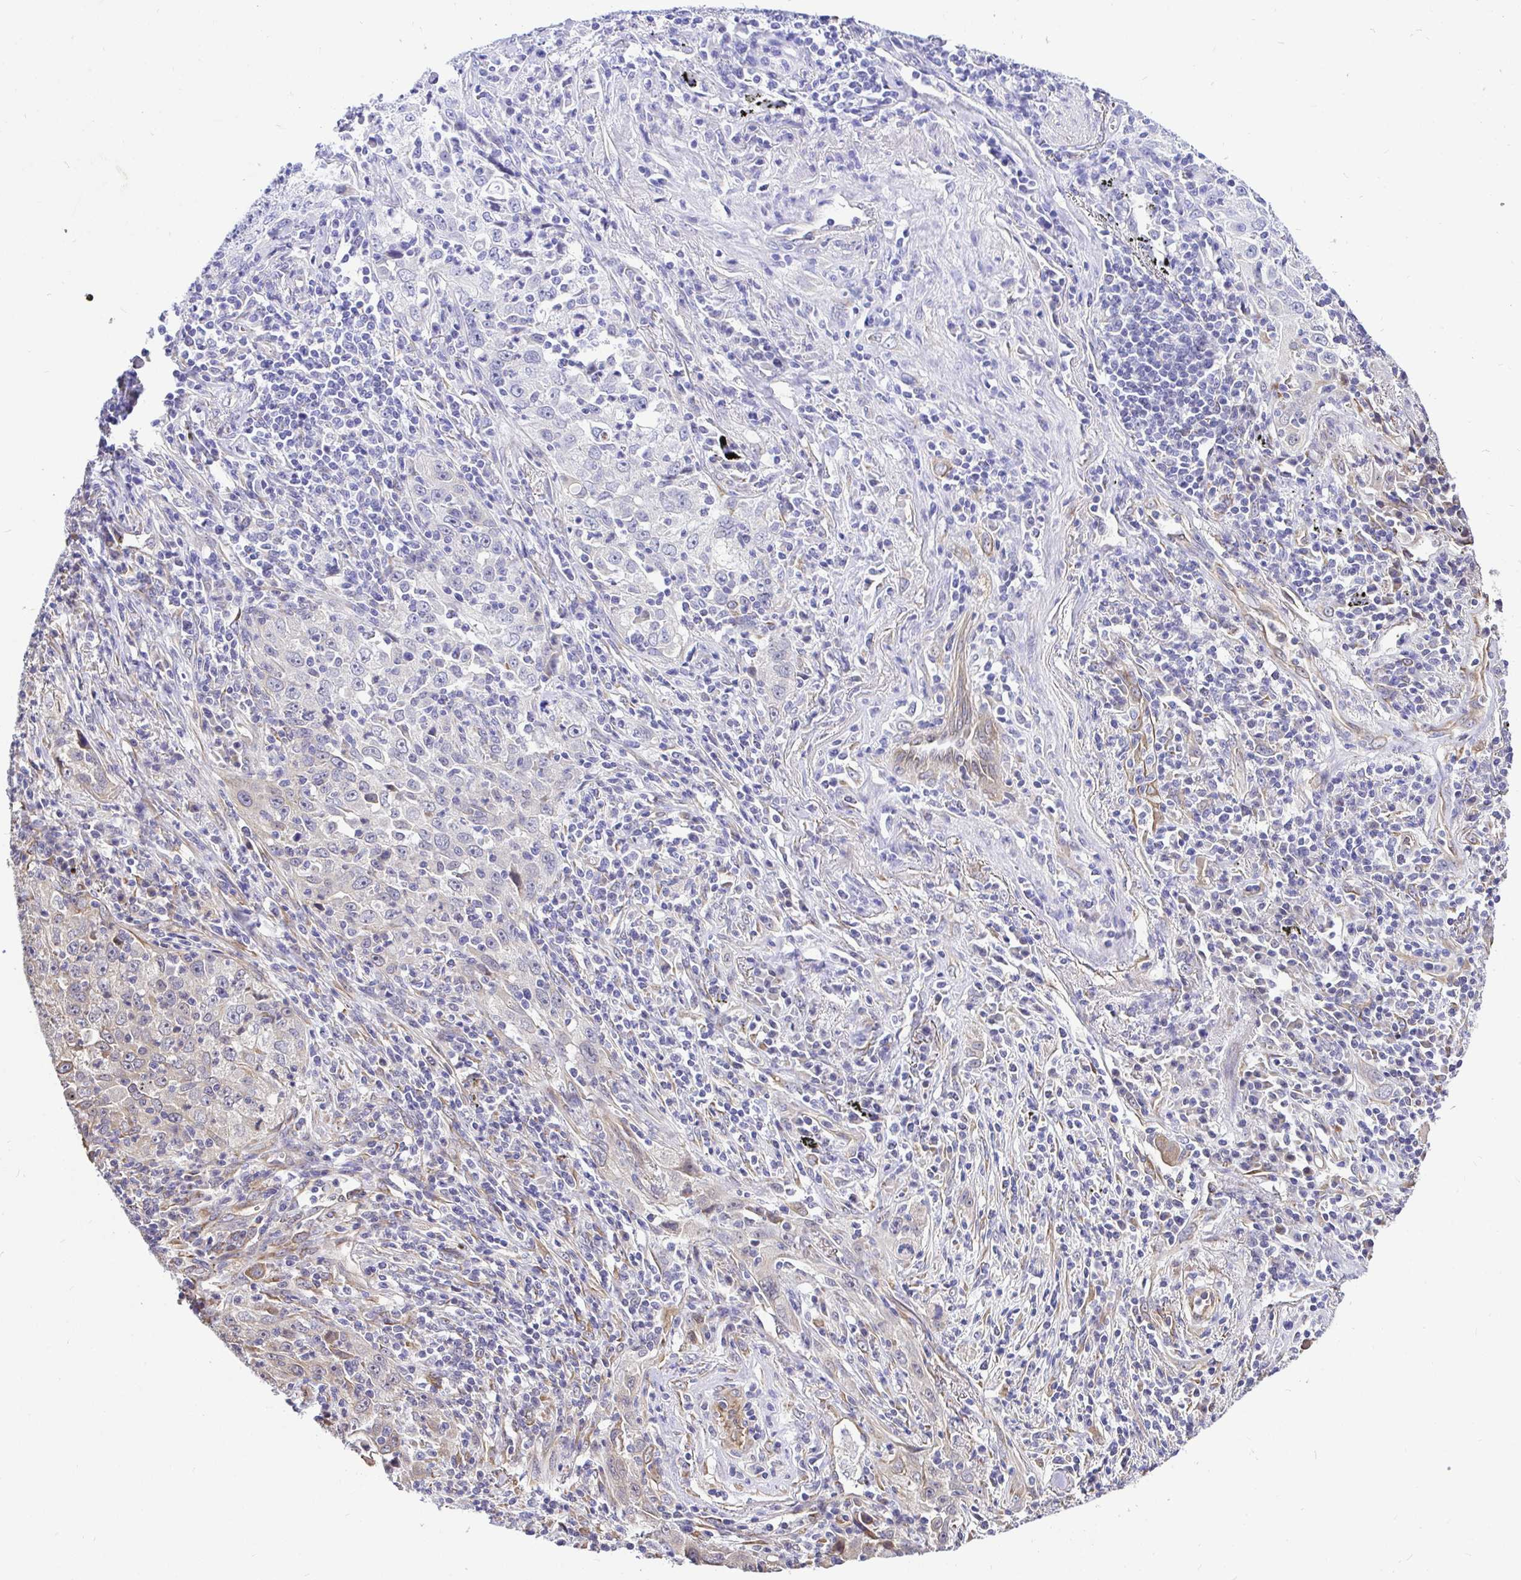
{"staining": {"intensity": "weak", "quantity": "<25%", "location": "cytoplasmic/membranous"}, "tissue": "lung cancer", "cell_type": "Tumor cells", "image_type": "cancer", "snomed": [{"axis": "morphology", "description": "Squamous cell carcinoma, NOS"}, {"axis": "topography", "description": "Lung"}], "caption": "Immunohistochemistry of human squamous cell carcinoma (lung) exhibits no positivity in tumor cells.", "gene": "CCDC122", "patient": {"sex": "male", "age": 71}}